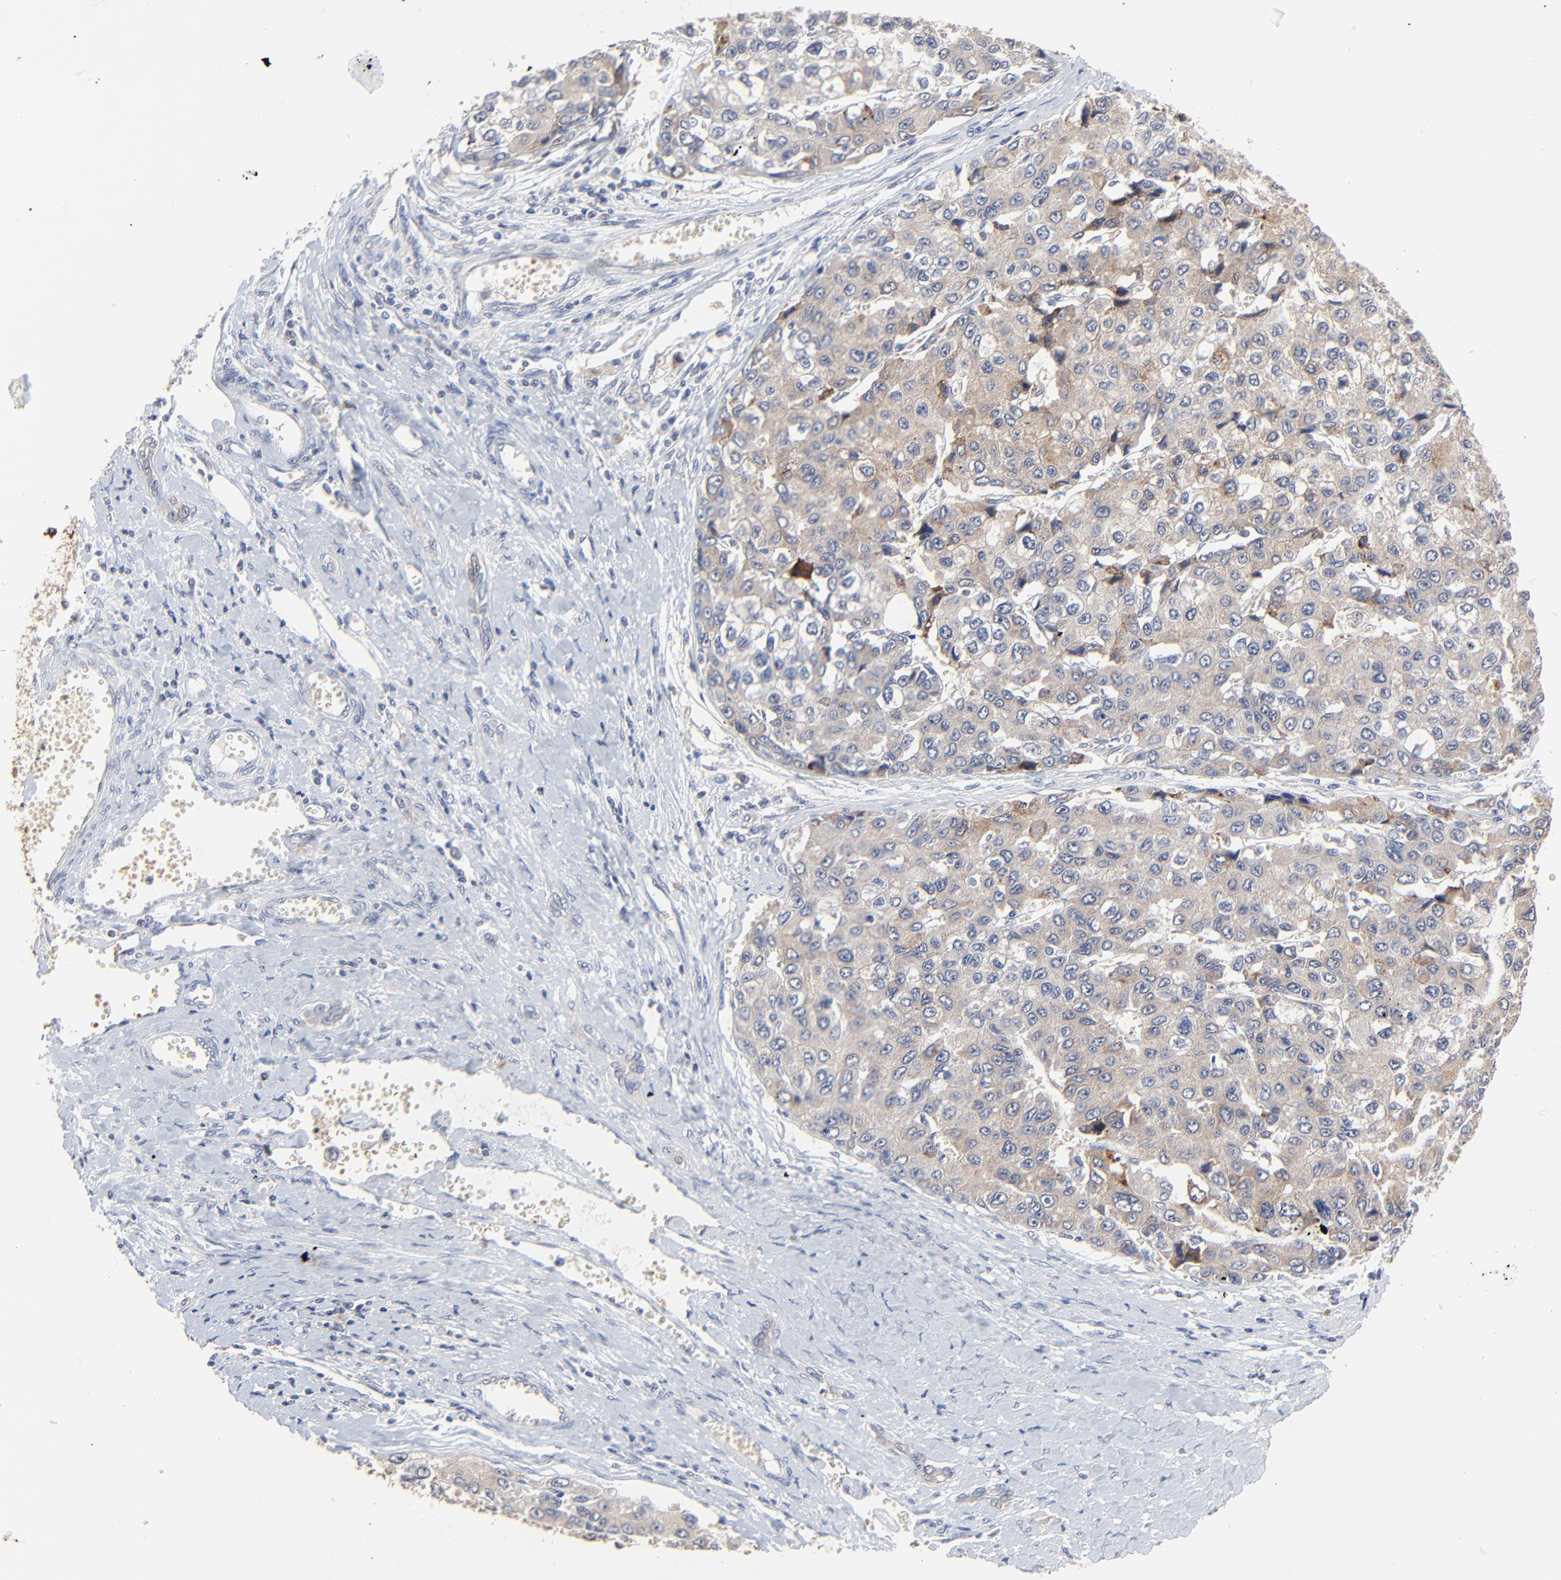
{"staining": {"intensity": "moderate", "quantity": ">75%", "location": "cytoplasmic/membranous"}, "tissue": "liver cancer", "cell_type": "Tumor cells", "image_type": "cancer", "snomed": [{"axis": "morphology", "description": "Carcinoma, Hepatocellular, NOS"}, {"axis": "topography", "description": "Liver"}], "caption": "Immunohistochemistry (IHC) histopathology image of neoplastic tissue: hepatocellular carcinoma (liver) stained using immunohistochemistry (IHC) displays medium levels of moderate protein expression localized specifically in the cytoplasmic/membranous of tumor cells, appearing as a cytoplasmic/membranous brown color.", "gene": "FANCB", "patient": {"sex": "female", "age": 66}}